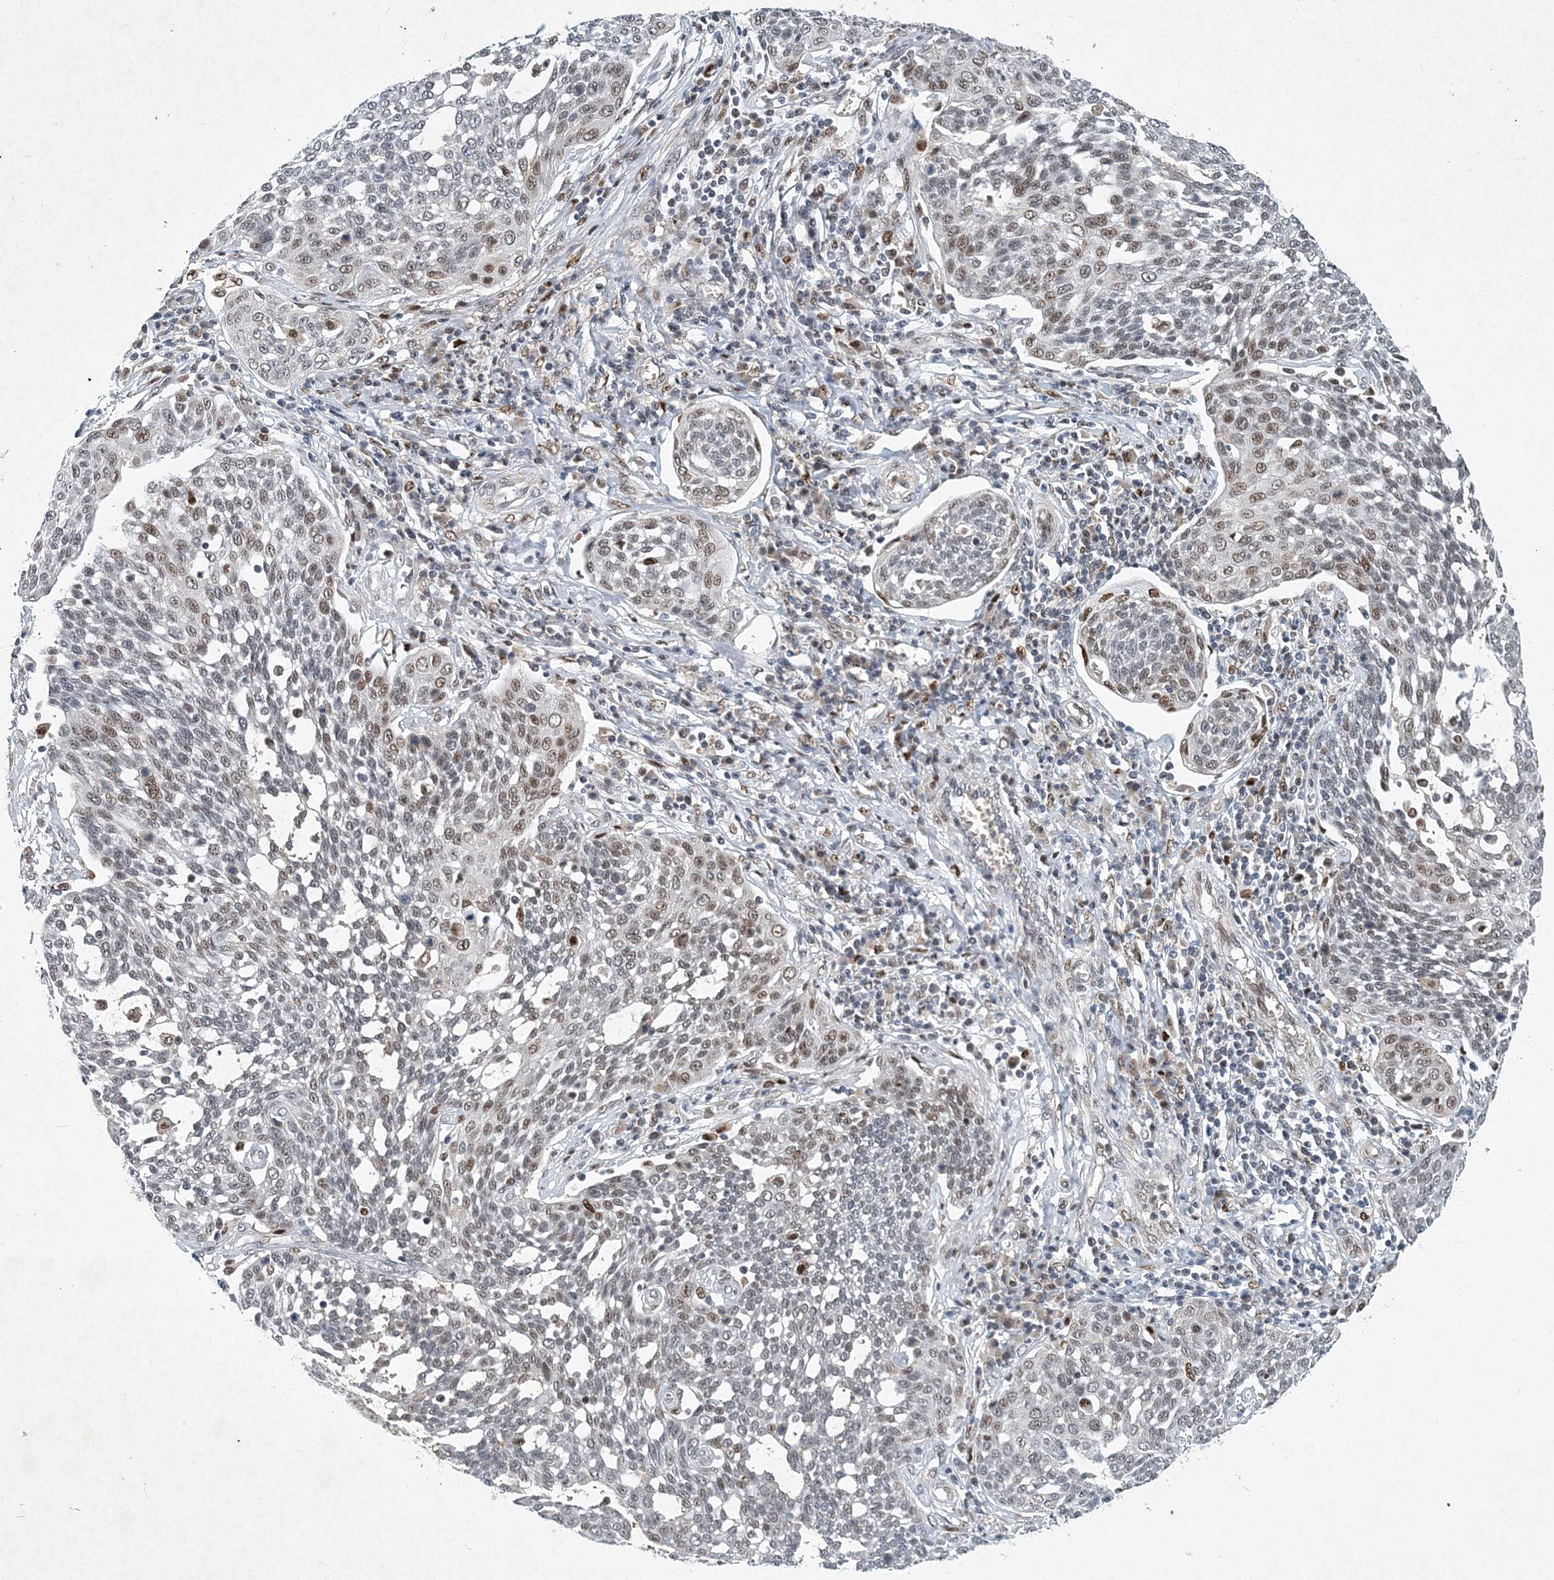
{"staining": {"intensity": "moderate", "quantity": "<25%", "location": "nuclear"}, "tissue": "cervical cancer", "cell_type": "Tumor cells", "image_type": "cancer", "snomed": [{"axis": "morphology", "description": "Squamous cell carcinoma, NOS"}, {"axis": "topography", "description": "Cervix"}], "caption": "This photomicrograph exhibits cervical cancer (squamous cell carcinoma) stained with IHC to label a protein in brown. The nuclear of tumor cells show moderate positivity for the protein. Nuclei are counter-stained blue.", "gene": "KPNA4", "patient": {"sex": "female", "age": 34}}